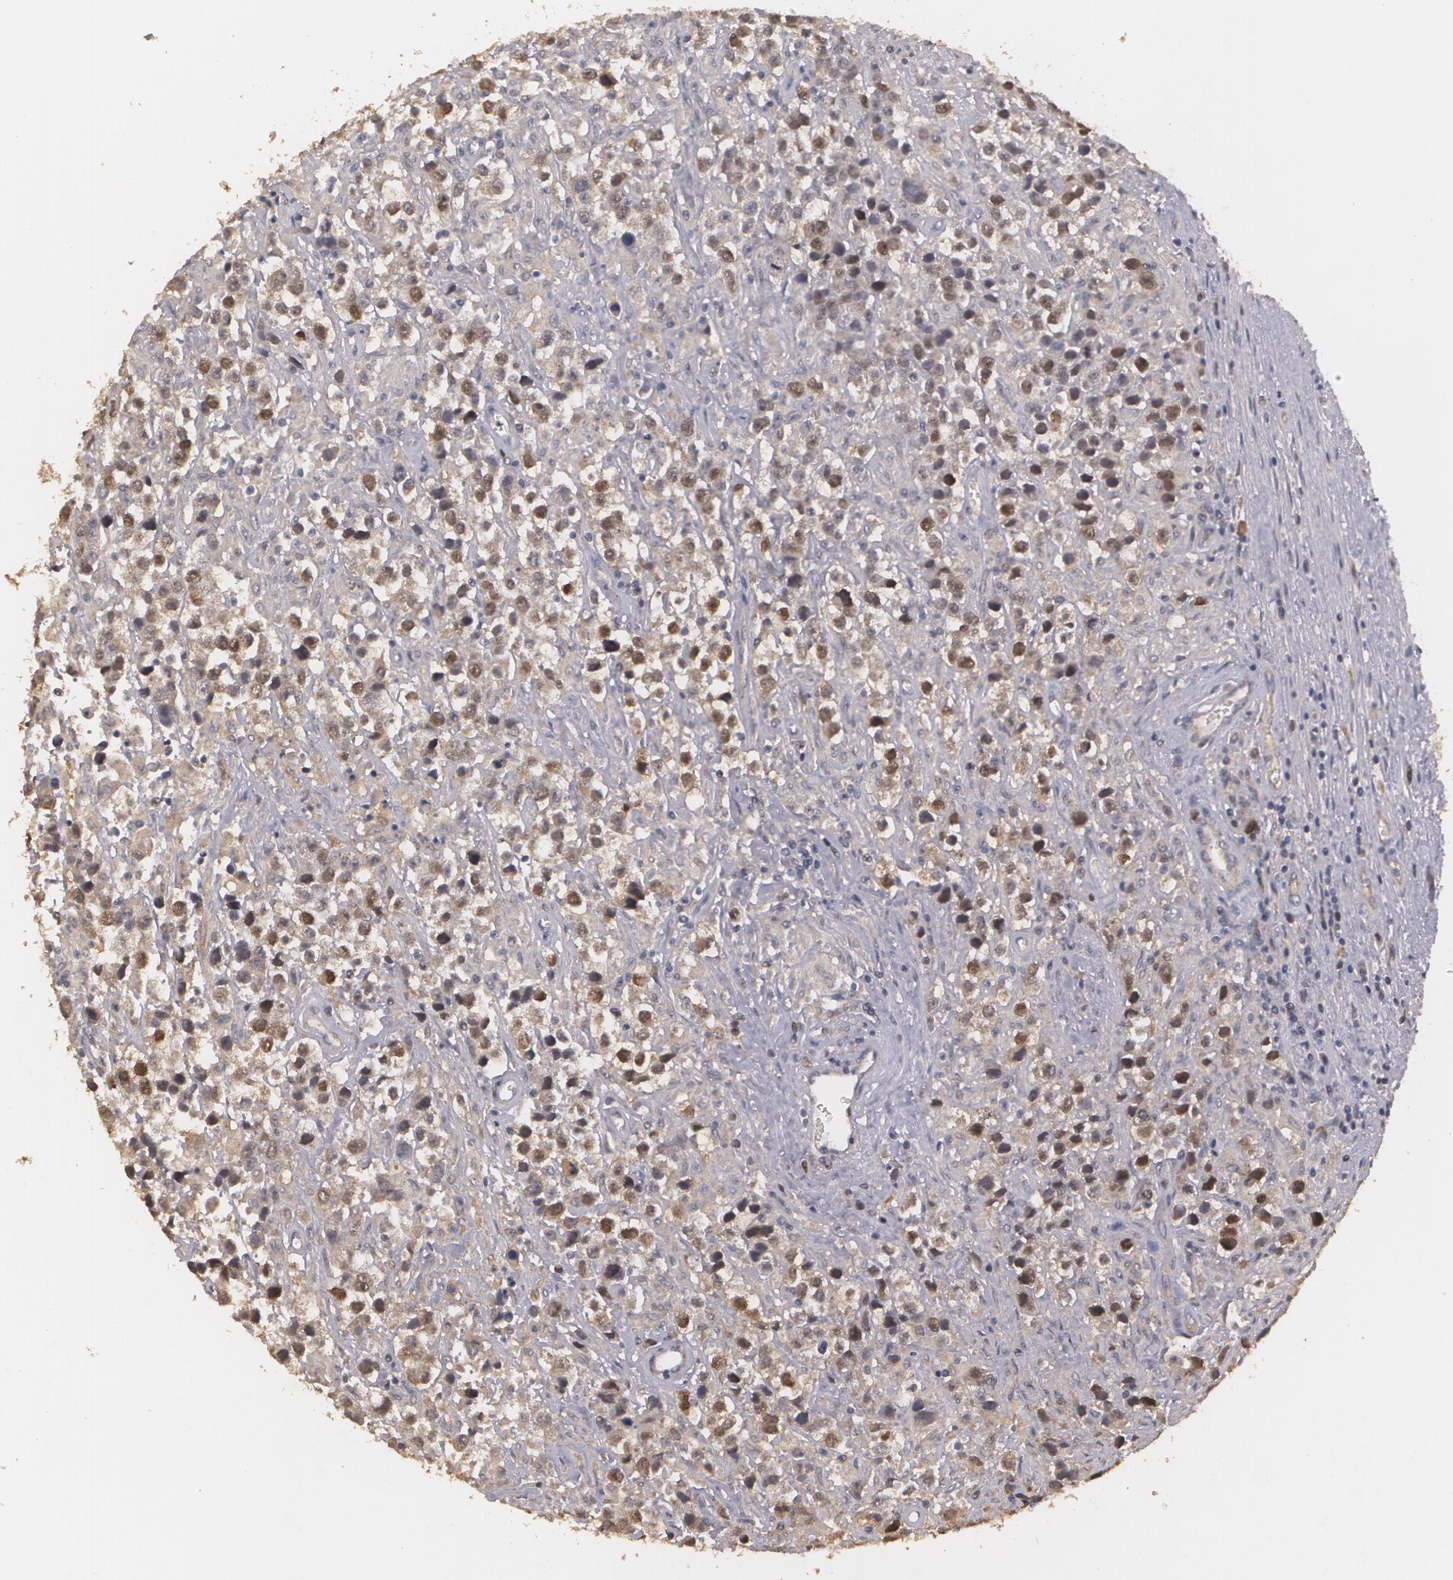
{"staining": {"intensity": "moderate", "quantity": "25%-75%", "location": "cytoplasmic/membranous,nuclear"}, "tissue": "testis cancer", "cell_type": "Tumor cells", "image_type": "cancer", "snomed": [{"axis": "morphology", "description": "Seminoma, NOS"}, {"axis": "topography", "description": "Testis"}], "caption": "Immunohistochemical staining of testis seminoma demonstrates moderate cytoplasmic/membranous and nuclear protein expression in about 25%-75% of tumor cells.", "gene": "BRCA1", "patient": {"sex": "male", "age": 43}}